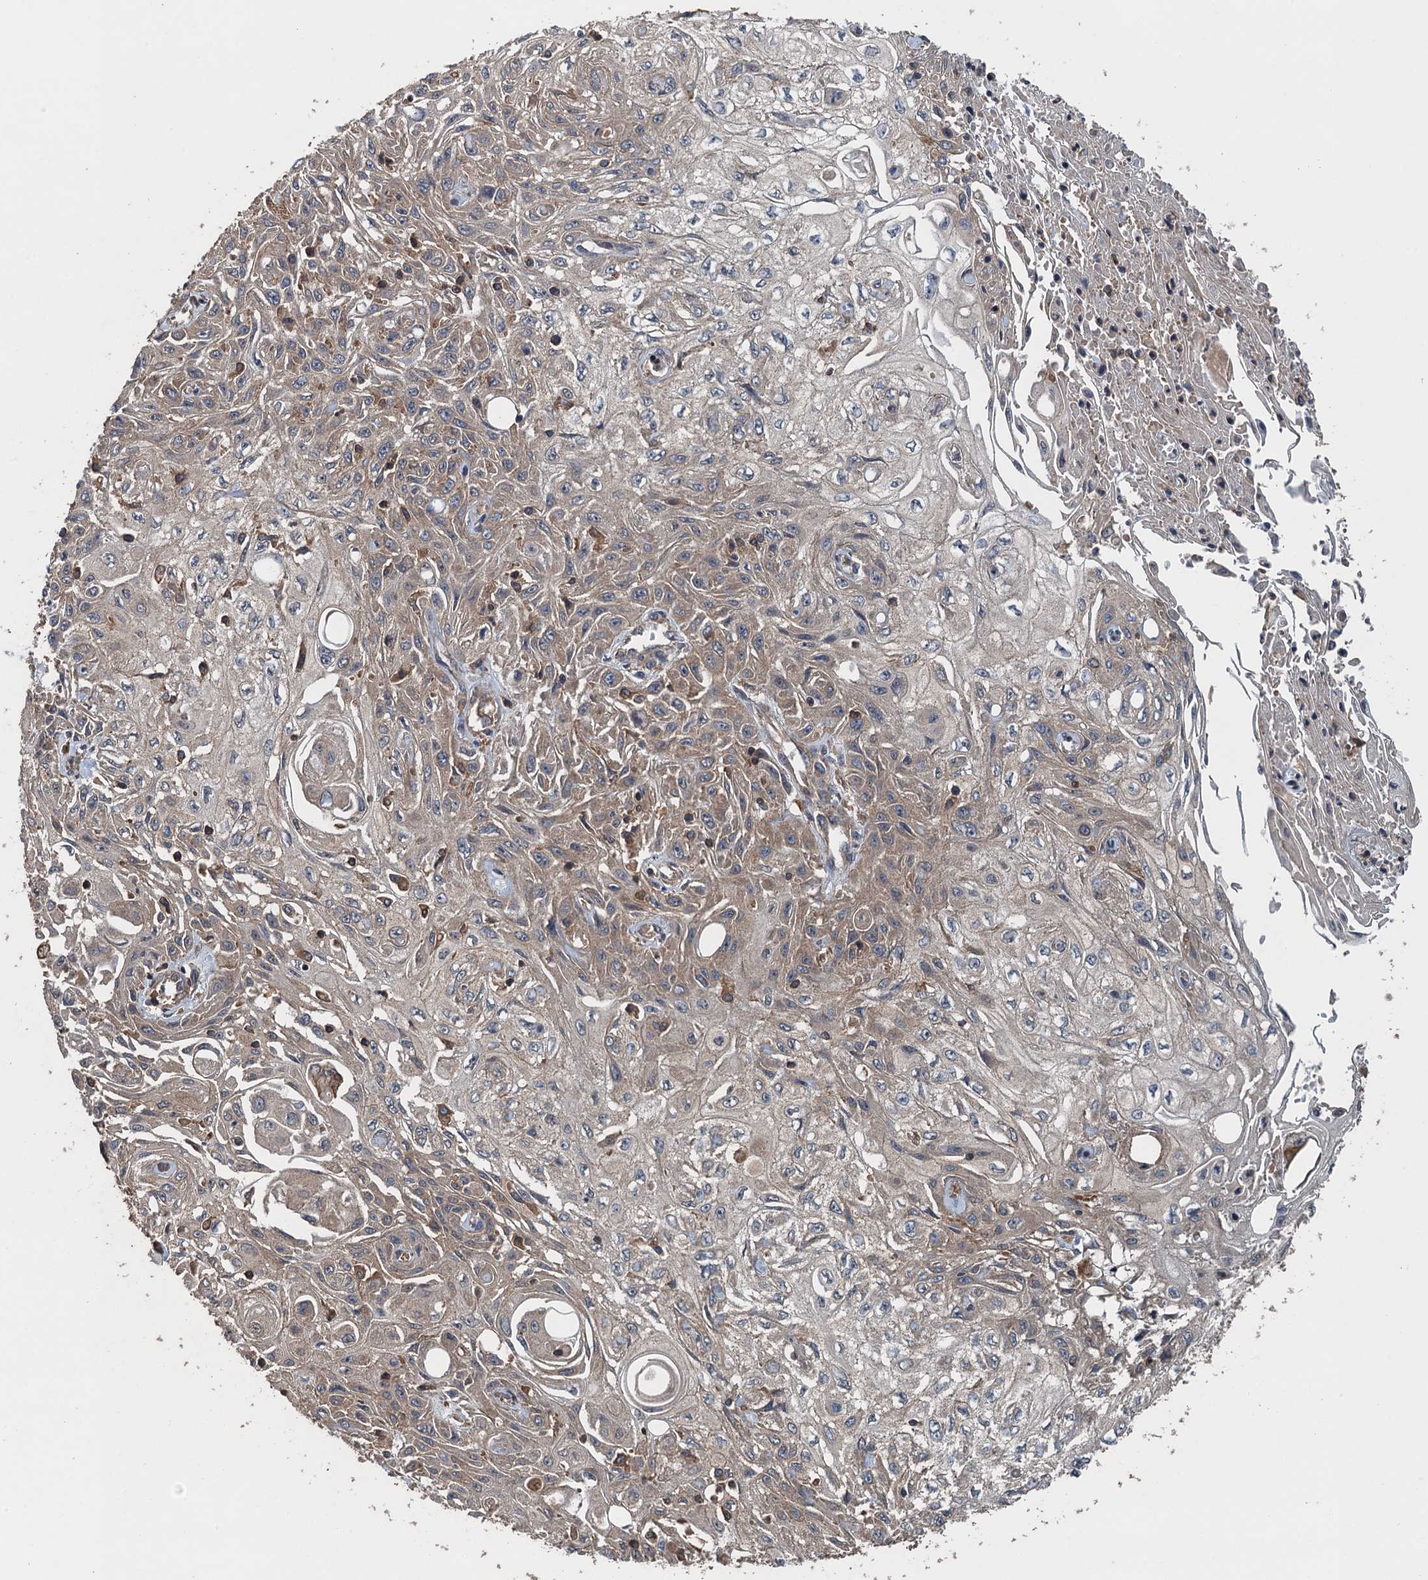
{"staining": {"intensity": "weak", "quantity": ">75%", "location": "cytoplasmic/membranous"}, "tissue": "skin cancer", "cell_type": "Tumor cells", "image_type": "cancer", "snomed": [{"axis": "morphology", "description": "Squamous cell carcinoma, NOS"}, {"axis": "morphology", "description": "Squamous cell carcinoma, metastatic, NOS"}, {"axis": "topography", "description": "Skin"}, {"axis": "topography", "description": "Lymph node"}], "caption": "Approximately >75% of tumor cells in skin cancer reveal weak cytoplasmic/membranous protein staining as visualized by brown immunohistochemical staining.", "gene": "BORCS5", "patient": {"sex": "male", "age": 75}}